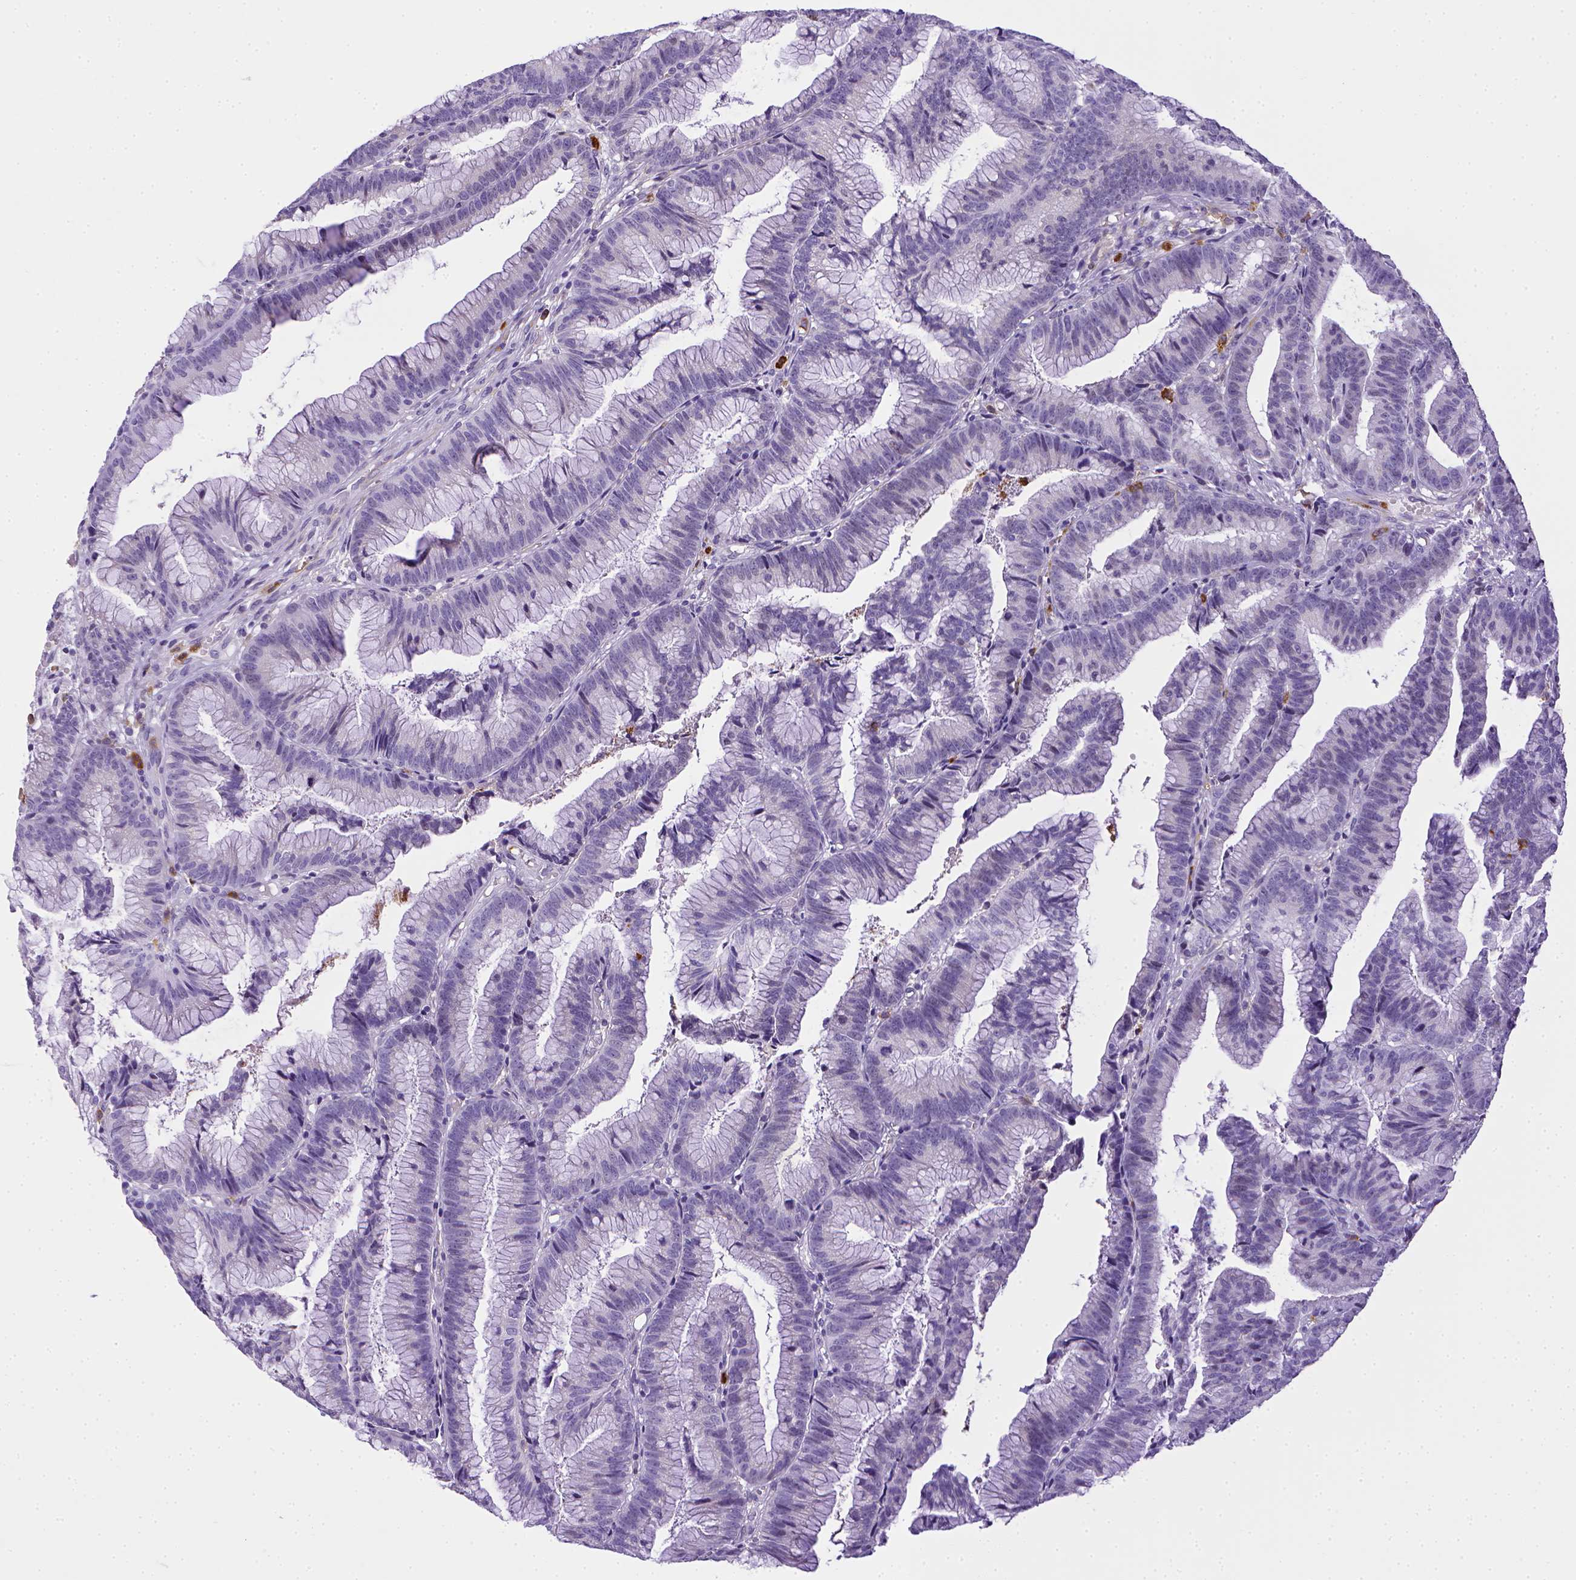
{"staining": {"intensity": "negative", "quantity": "none", "location": "none"}, "tissue": "colorectal cancer", "cell_type": "Tumor cells", "image_type": "cancer", "snomed": [{"axis": "morphology", "description": "Adenocarcinoma, NOS"}, {"axis": "topography", "description": "Colon"}], "caption": "The photomicrograph shows no staining of tumor cells in colorectal cancer.", "gene": "ITGAM", "patient": {"sex": "female", "age": 78}}